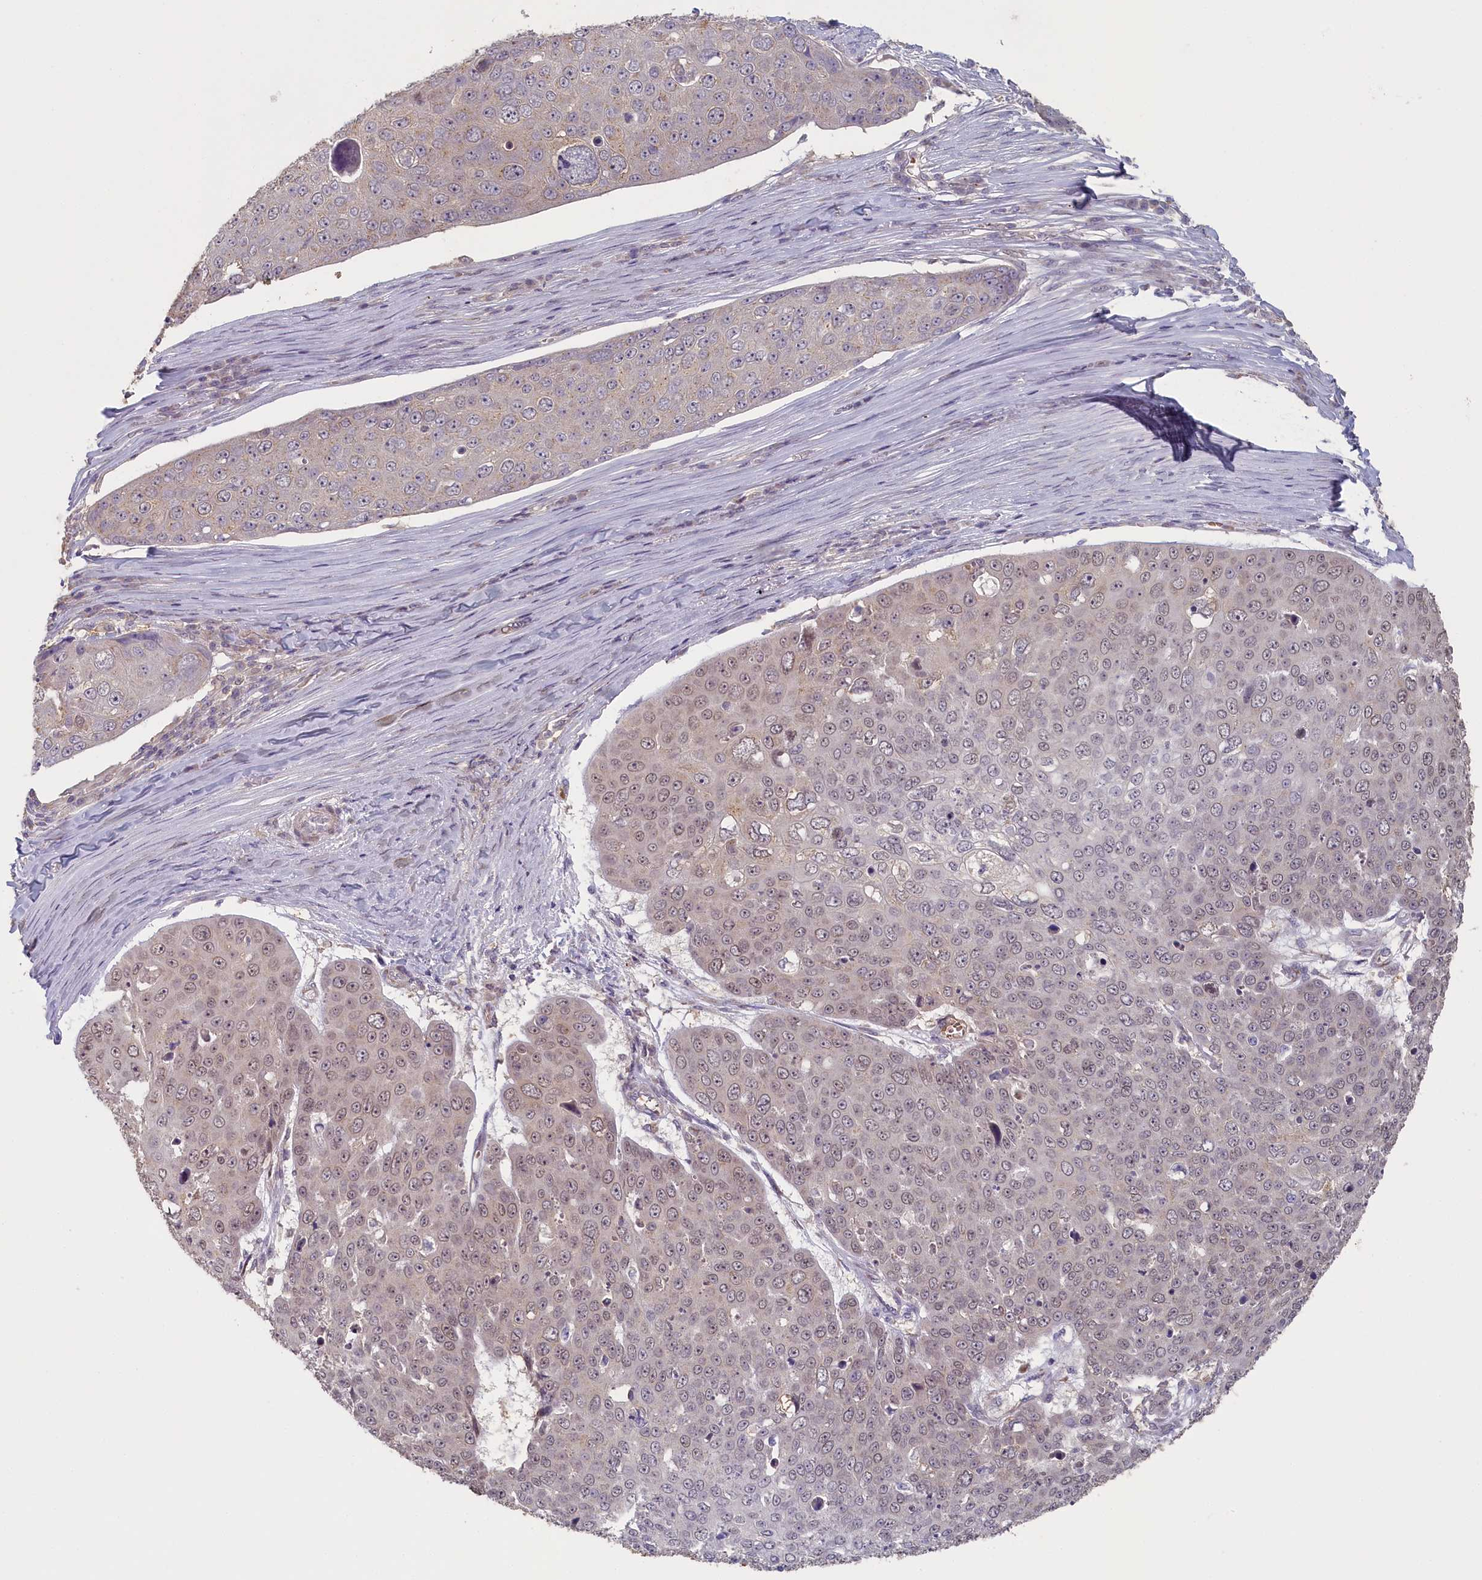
{"staining": {"intensity": "negative", "quantity": "none", "location": "none"}, "tissue": "skin cancer", "cell_type": "Tumor cells", "image_type": "cancer", "snomed": [{"axis": "morphology", "description": "Squamous cell carcinoma, NOS"}, {"axis": "topography", "description": "Skin"}], "caption": "Micrograph shows no significant protein expression in tumor cells of skin cancer (squamous cell carcinoma).", "gene": "STX16", "patient": {"sex": "male", "age": 71}}